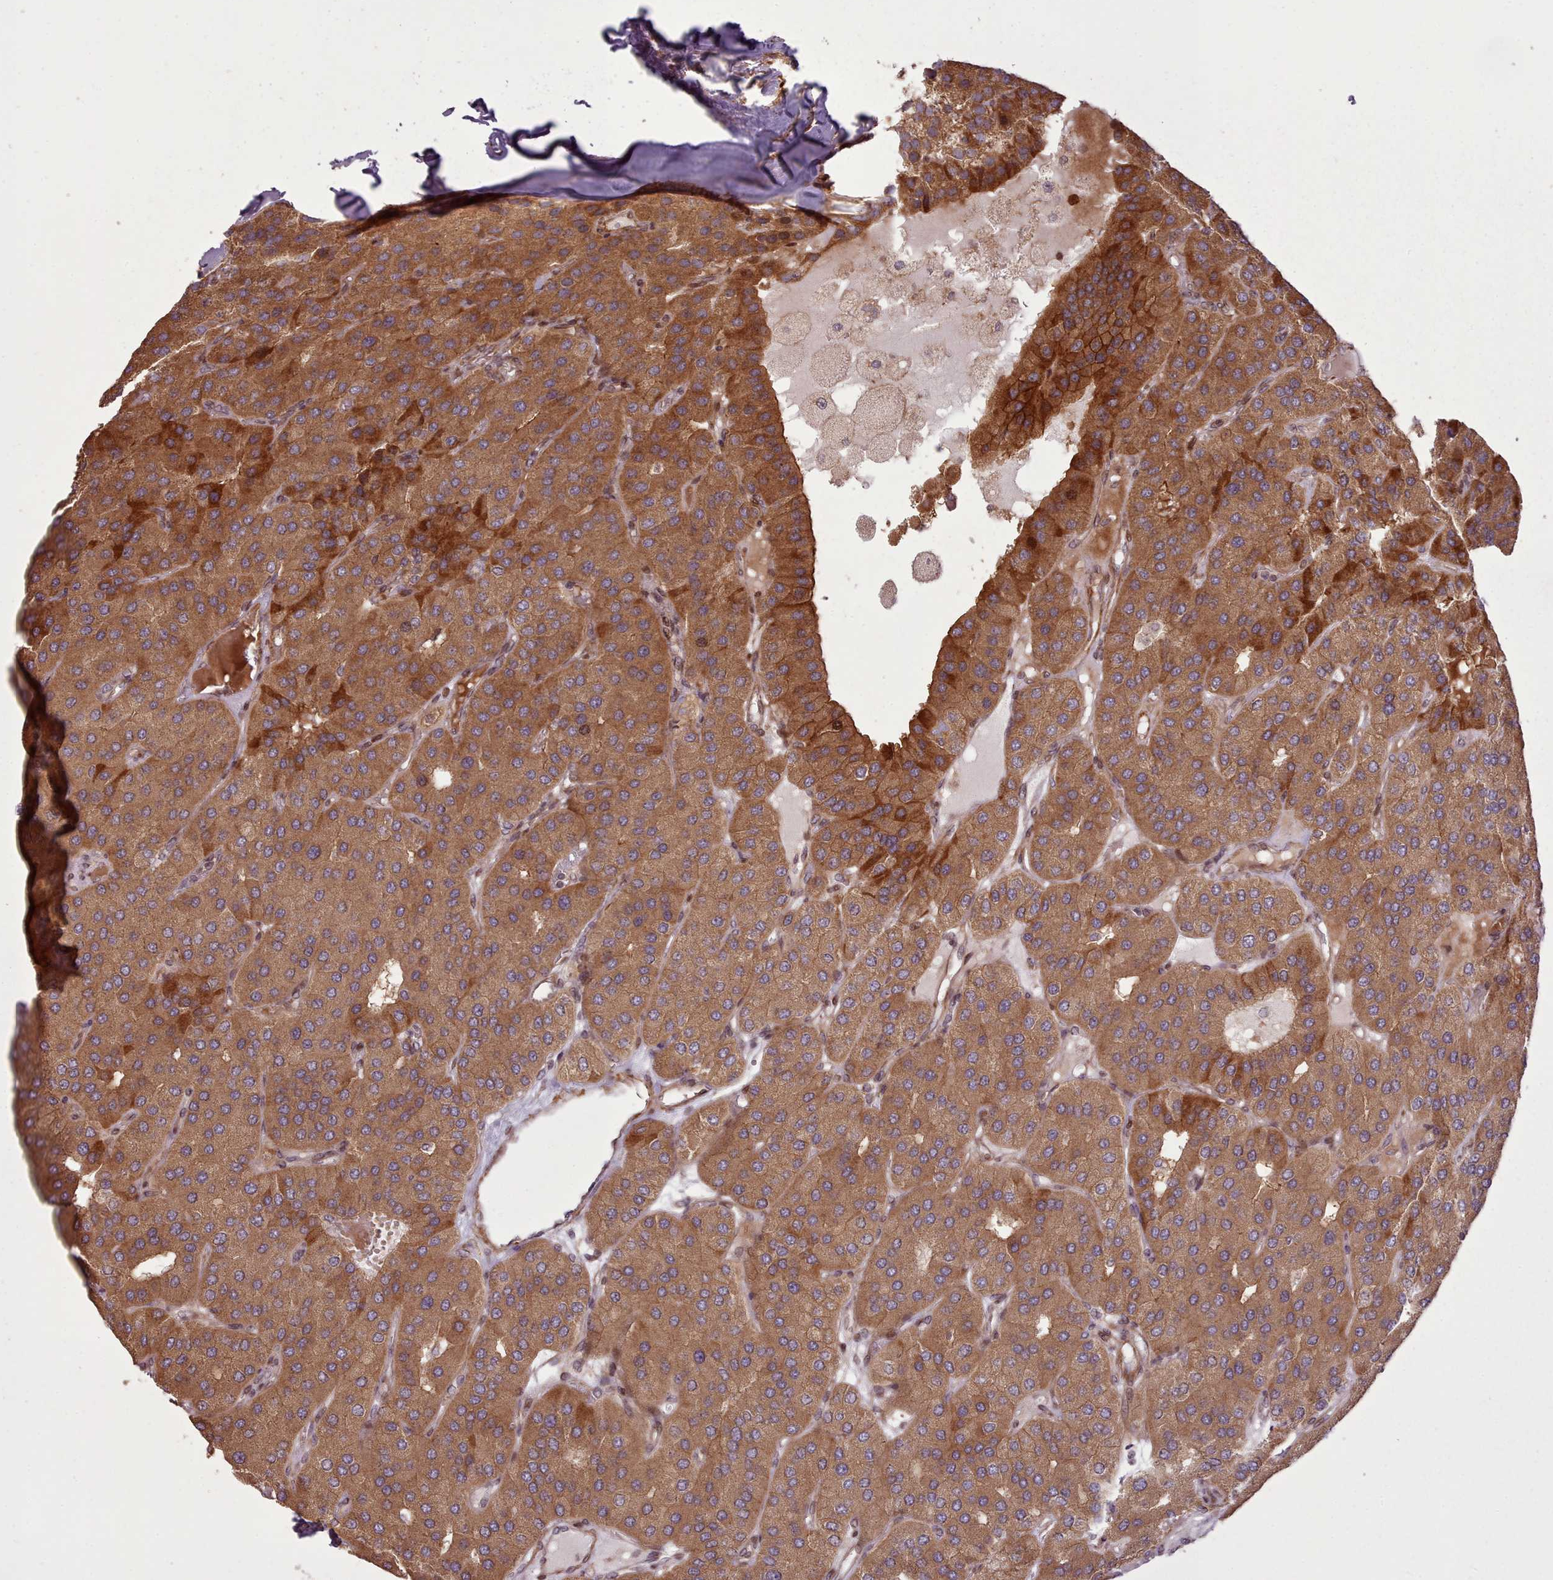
{"staining": {"intensity": "strong", "quantity": ">75%", "location": "cytoplasmic/membranous"}, "tissue": "parathyroid gland", "cell_type": "Glandular cells", "image_type": "normal", "snomed": [{"axis": "morphology", "description": "Normal tissue, NOS"}, {"axis": "morphology", "description": "Adenoma, NOS"}, {"axis": "topography", "description": "Parathyroid gland"}], "caption": "Immunohistochemistry (IHC) (DAB) staining of normal human parathyroid gland displays strong cytoplasmic/membranous protein expression in approximately >75% of glandular cells.", "gene": "NLRP7", "patient": {"sex": "female", "age": 86}}